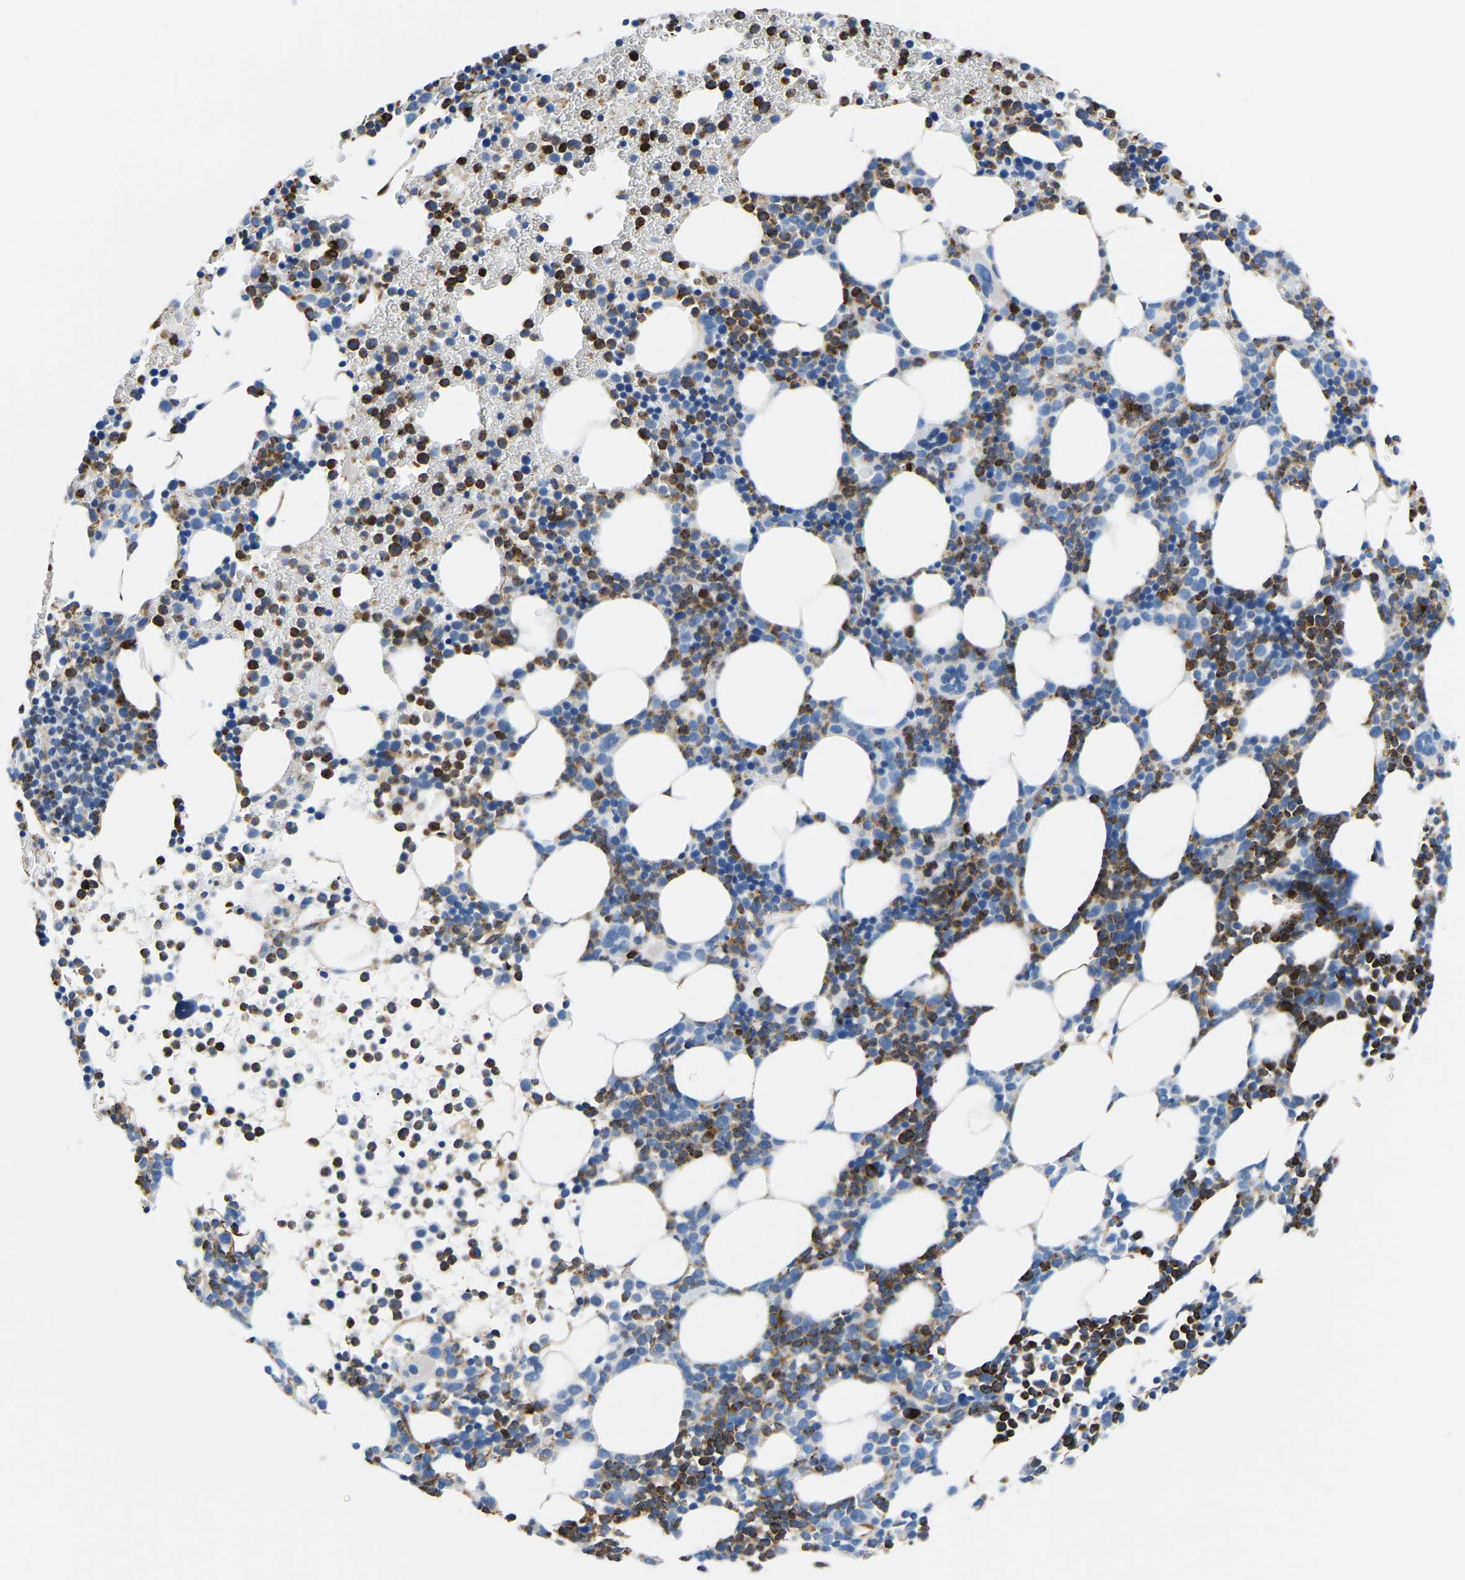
{"staining": {"intensity": "strong", "quantity": "25%-75%", "location": "cytoplasmic/membranous"}, "tissue": "bone marrow", "cell_type": "Hematopoietic cells", "image_type": "normal", "snomed": [{"axis": "morphology", "description": "Normal tissue, NOS"}, {"axis": "morphology", "description": "Inflammation, NOS"}, {"axis": "topography", "description": "Bone marrow"}], "caption": "Immunohistochemical staining of unremarkable human bone marrow displays 25%-75% levels of strong cytoplasmic/membranous protein positivity in approximately 25%-75% of hematopoietic cells.", "gene": "MS4A3", "patient": {"sex": "female", "age": 67}}